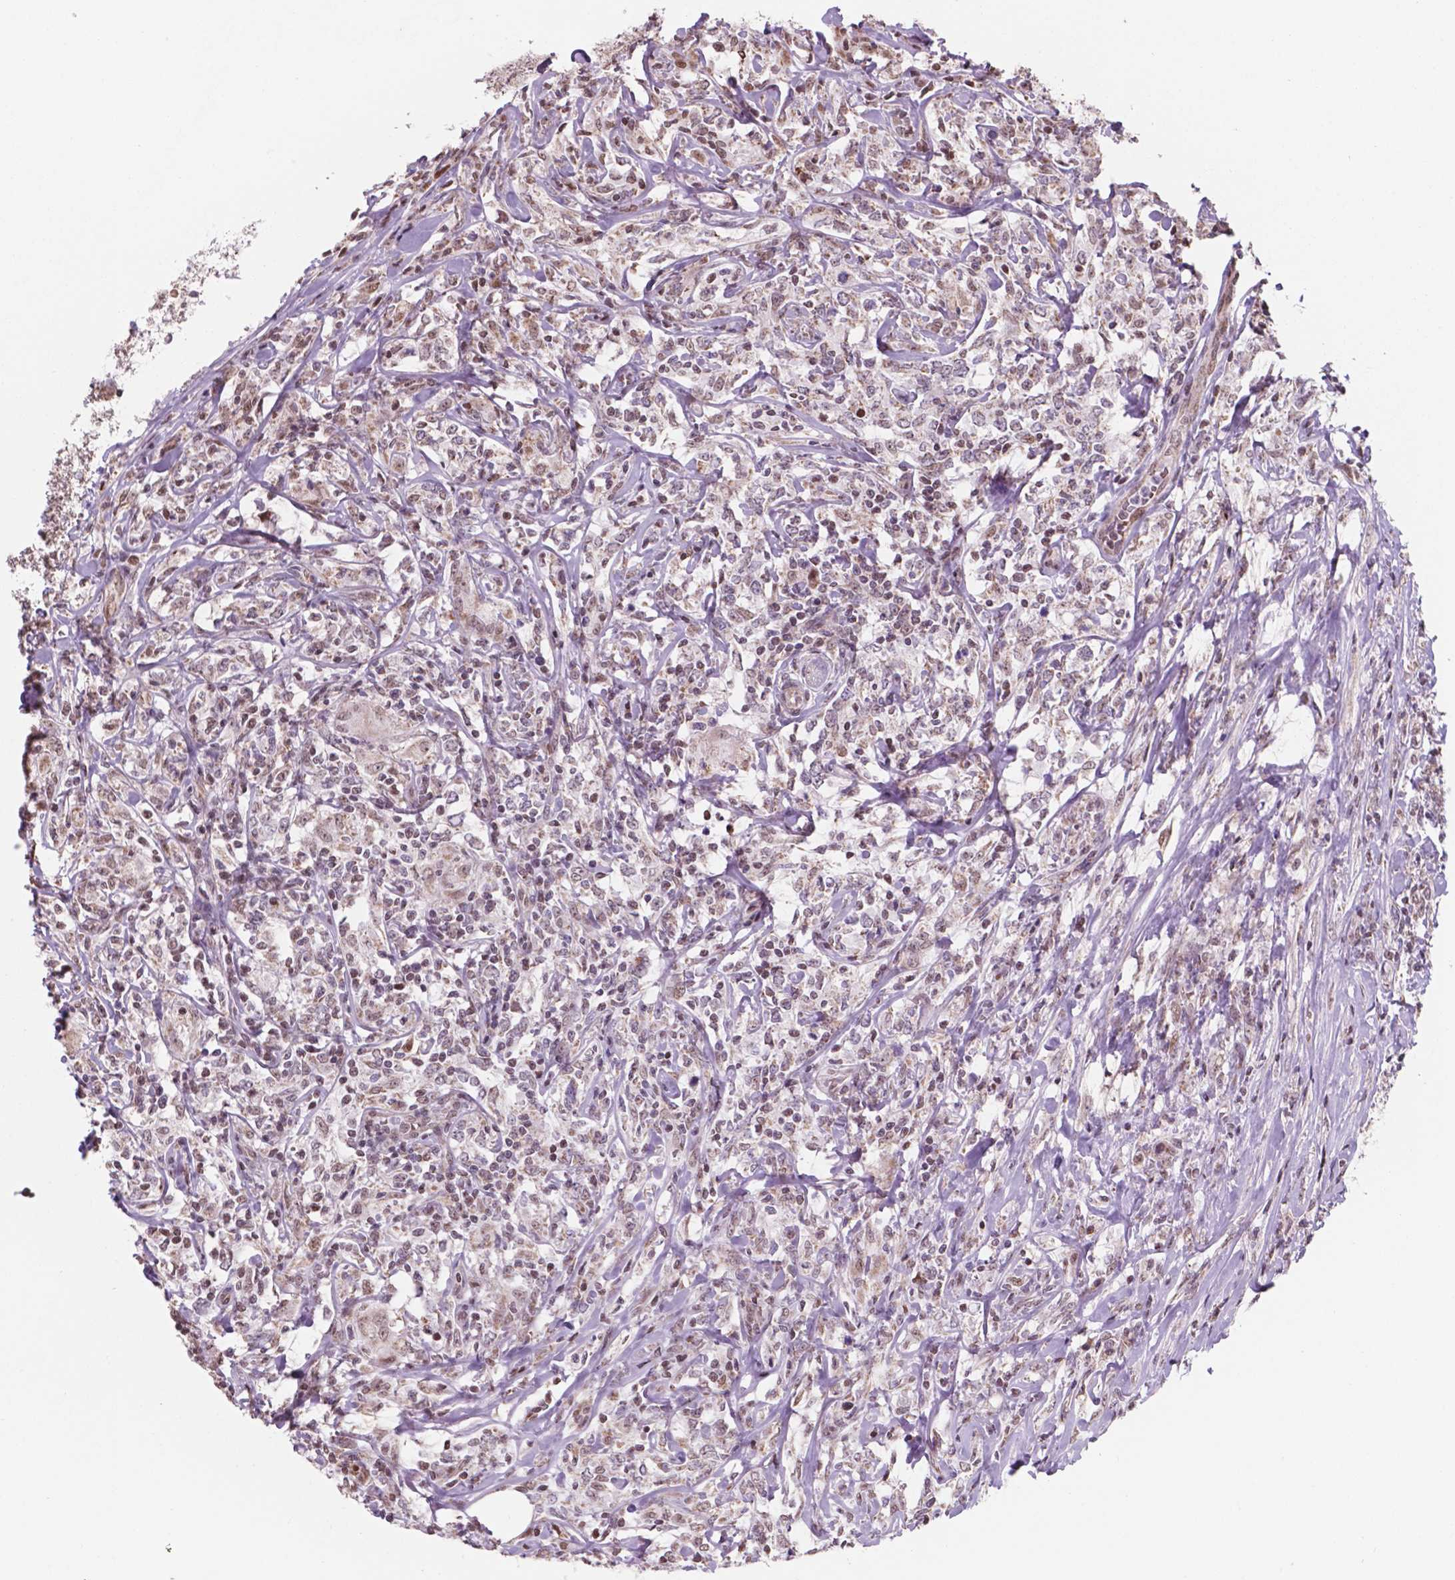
{"staining": {"intensity": "weak", "quantity": ">75%", "location": "nuclear"}, "tissue": "lymphoma", "cell_type": "Tumor cells", "image_type": "cancer", "snomed": [{"axis": "morphology", "description": "Malignant lymphoma, non-Hodgkin's type, High grade"}, {"axis": "topography", "description": "Lymph node"}], "caption": "High-power microscopy captured an IHC micrograph of lymphoma, revealing weak nuclear staining in about >75% of tumor cells.", "gene": "NDUFA10", "patient": {"sex": "female", "age": 84}}